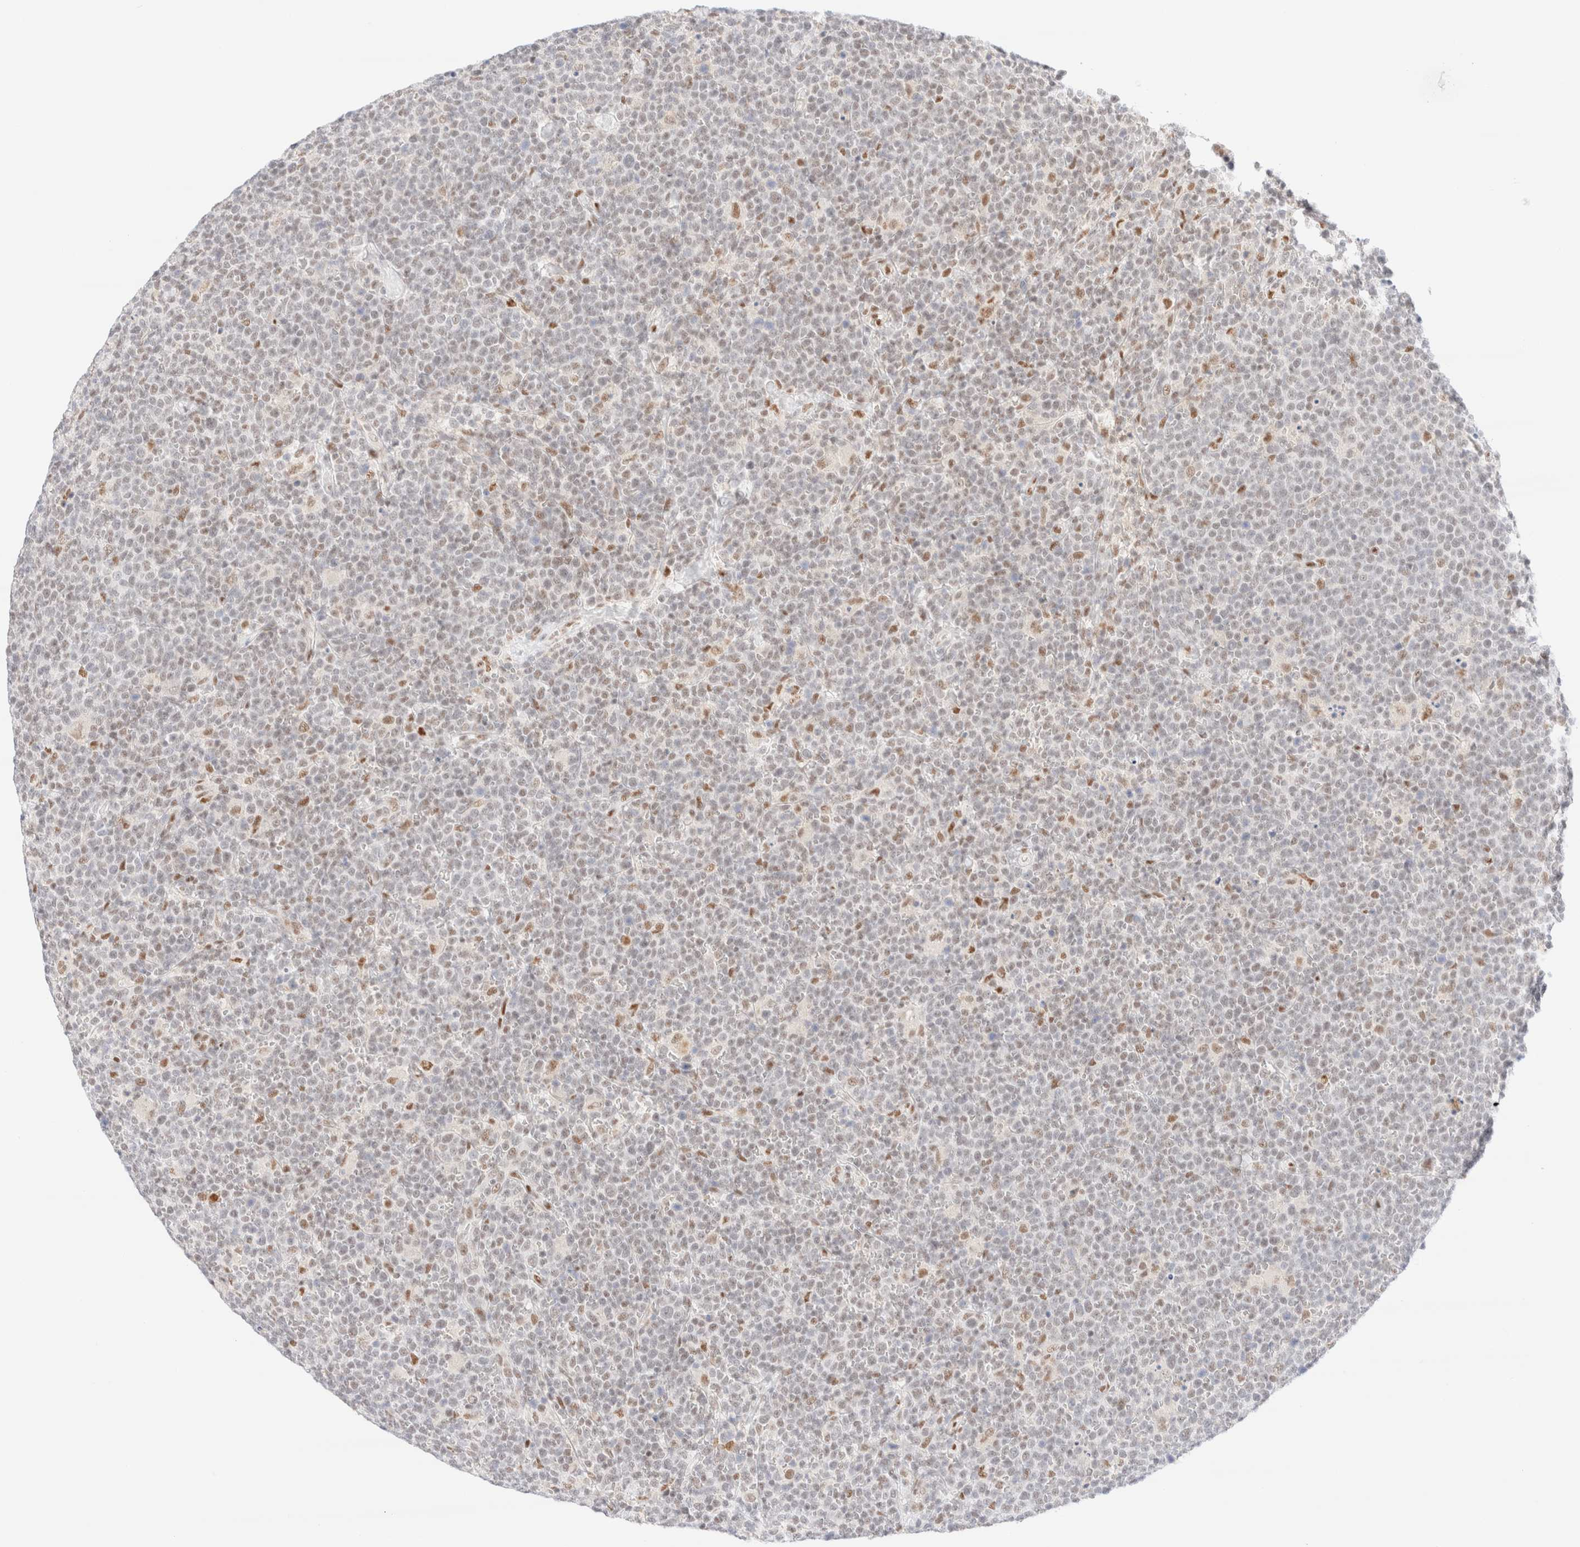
{"staining": {"intensity": "moderate", "quantity": "<25%", "location": "nuclear"}, "tissue": "lymphoma", "cell_type": "Tumor cells", "image_type": "cancer", "snomed": [{"axis": "morphology", "description": "Malignant lymphoma, non-Hodgkin's type, High grade"}, {"axis": "topography", "description": "Lymph node"}], "caption": "Approximately <25% of tumor cells in human high-grade malignant lymphoma, non-Hodgkin's type reveal moderate nuclear protein staining as visualized by brown immunohistochemical staining.", "gene": "CIC", "patient": {"sex": "male", "age": 61}}